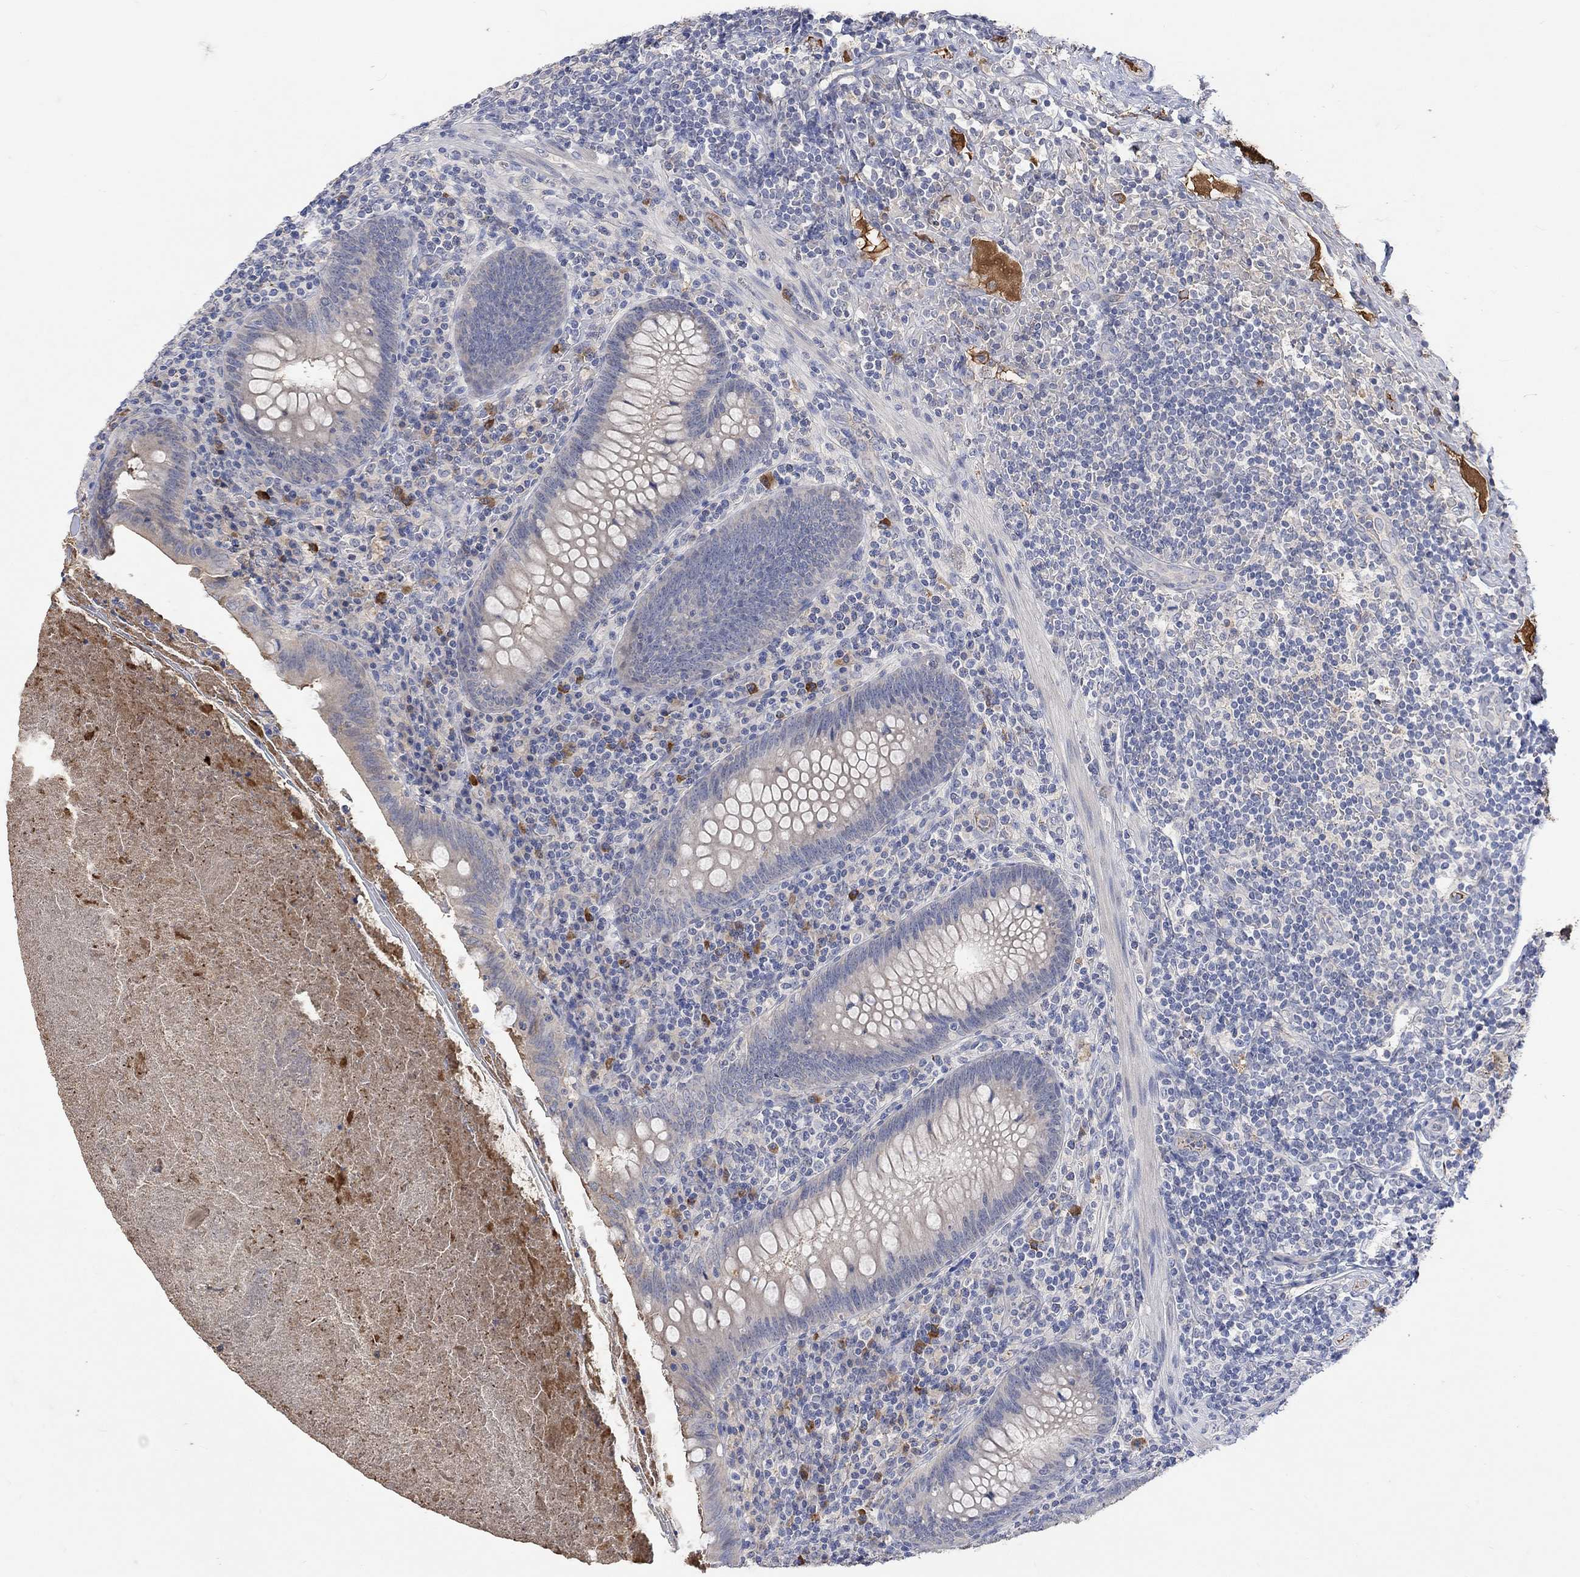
{"staining": {"intensity": "negative", "quantity": "none", "location": "none"}, "tissue": "appendix", "cell_type": "Glandular cells", "image_type": "normal", "snomed": [{"axis": "morphology", "description": "Normal tissue, NOS"}, {"axis": "topography", "description": "Appendix"}], "caption": "The IHC photomicrograph has no significant positivity in glandular cells of appendix.", "gene": "MSTN", "patient": {"sex": "male", "age": 47}}